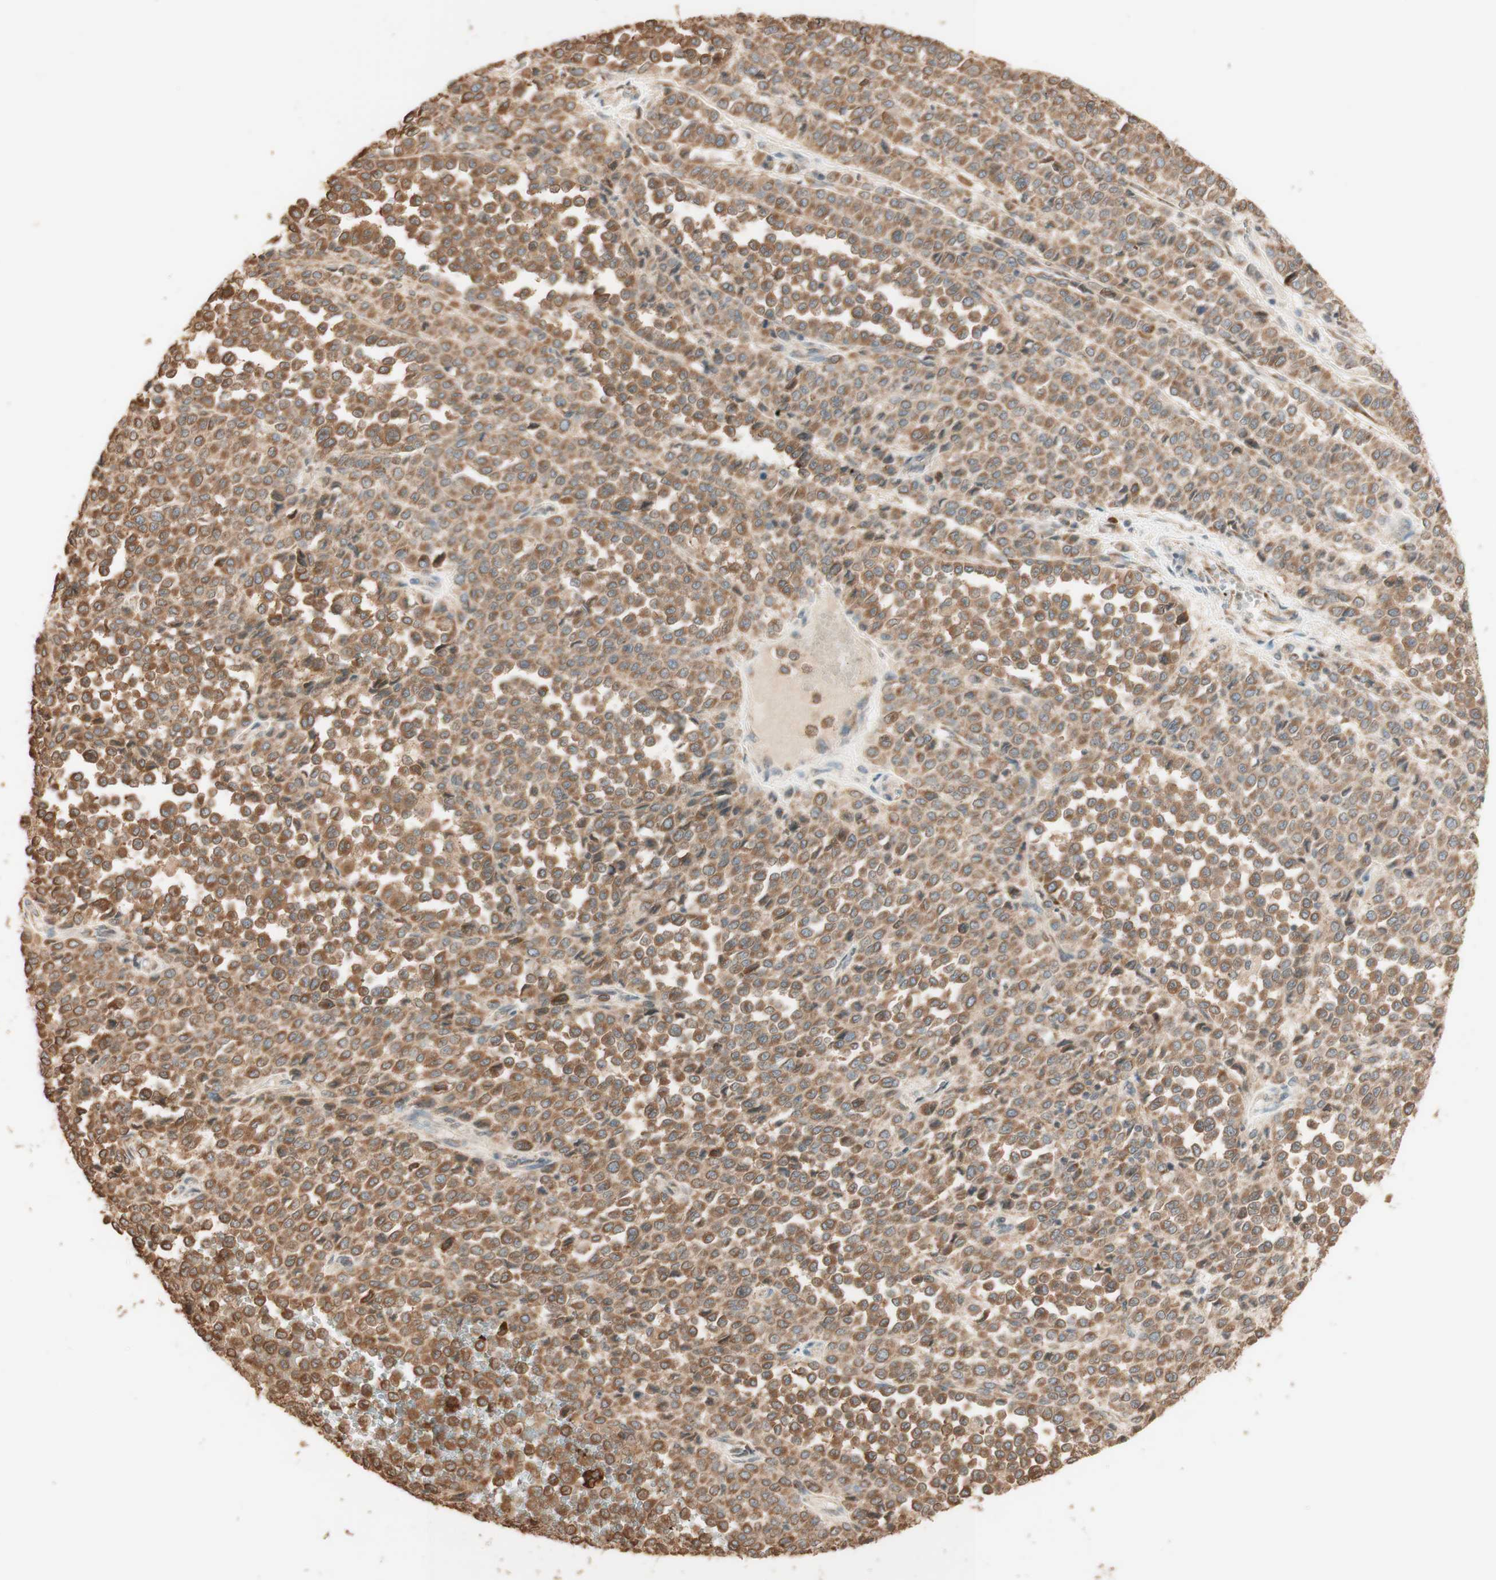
{"staining": {"intensity": "moderate", "quantity": ">75%", "location": "cytoplasmic/membranous"}, "tissue": "melanoma", "cell_type": "Tumor cells", "image_type": "cancer", "snomed": [{"axis": "morphology", "description": "Malignant melanoma, Metastatic site"}, {"axis": "topography", "description": "Pancreas"}], "caption": "Human malignant melanoma (metastatic site) stained with a protein marker demonstrates moderate staining in tumor cells.", "gene": "CLCN2", "patient": {"sex": "female", "age": 30}}